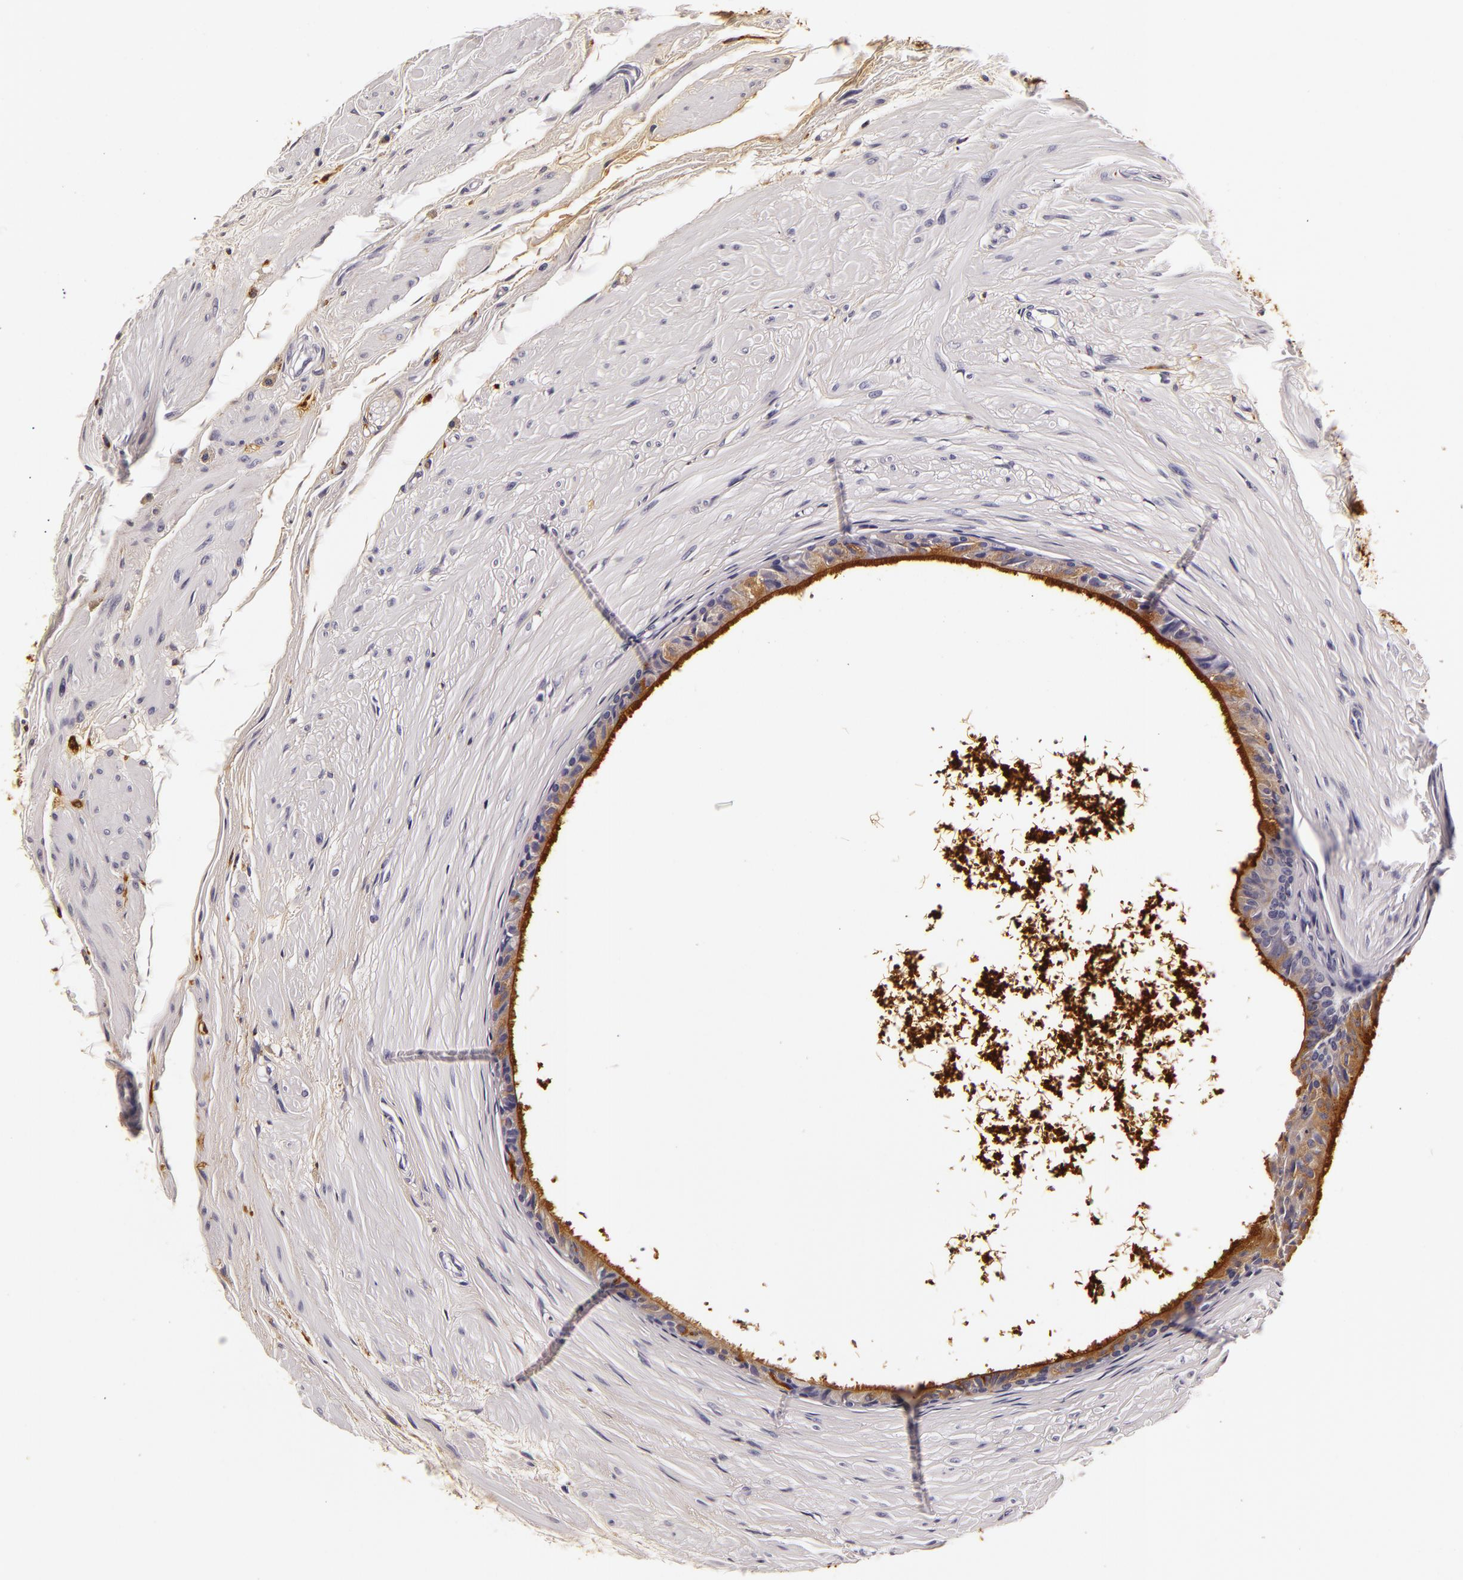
{"staining": {"intensity": "strong", "quantity": ">75%", "location": "cytoplasmic/membranous"}, "tissue": "epididymis", "cell_type": "Glandular cells", "image_type": "normal", "snomed": [{"axis": "morphology", "description": "Normal tissue, NOS"}, {"axis": "topography", "description": "Epididymis"}], "caption": "A brown stain highlights strong cytoplasmic/membranous staining of a protein in glandular cells of normal epididymis.", "gene": "LGALS3BP", "patient": {"sex": "male", "age": 77}}